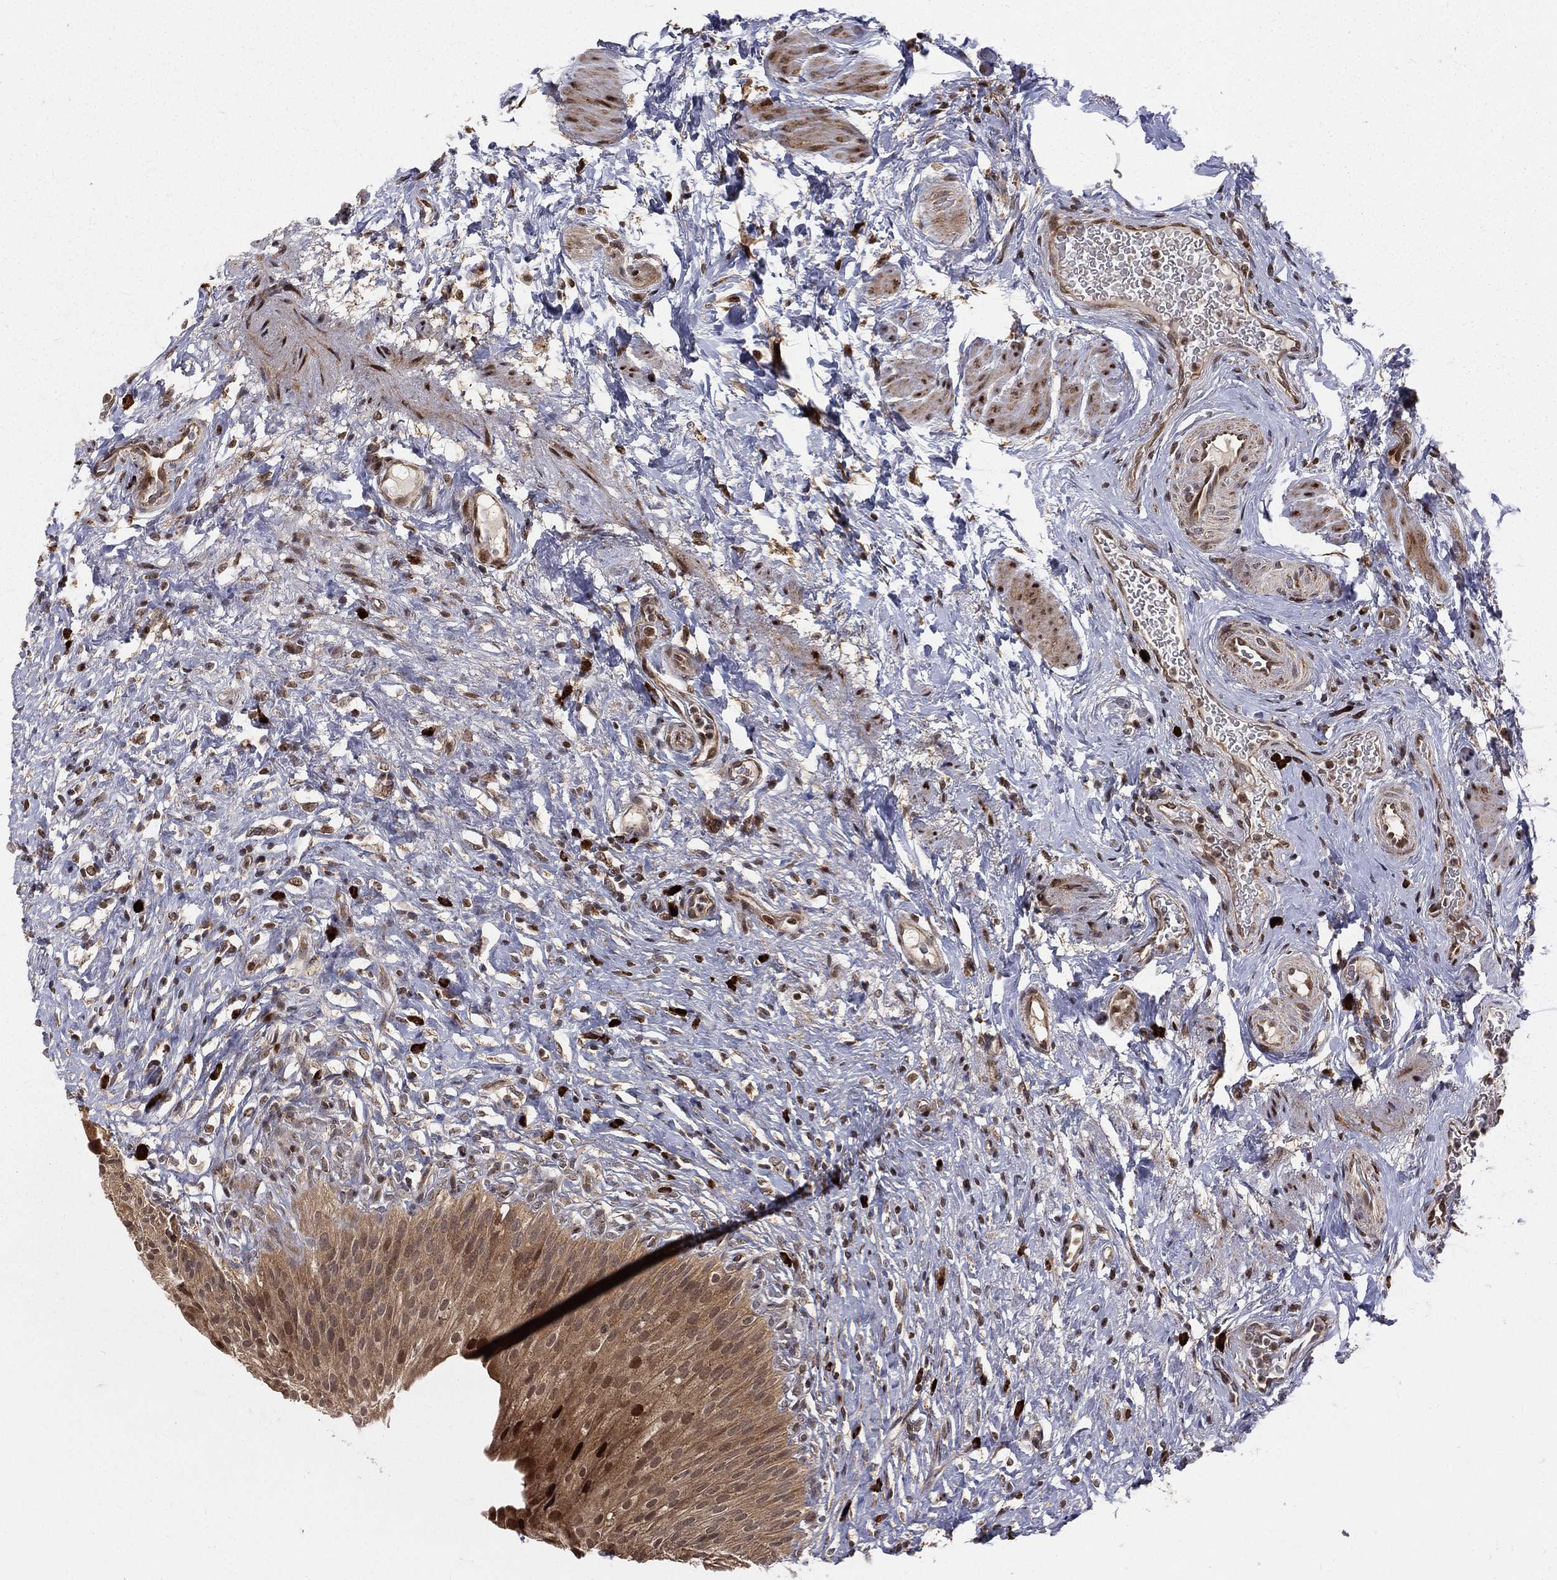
{"staining": {"intensity": "moderate", "quantity": "25%-75%", "location": "cytoplasmic/membranous,nuclear"}, "tissue": "urinary bladder", "cell_type": "Urothelial cells", "image_type": "normal", "snomed": [{"axis": "morphology", "description": "Normal tissue, NOS"}, {"axis": "topography", "description": "Urinary bladder"}], "caption": "High-power microscopy captured an immunohistochemistry (IHC) image of unremarkable urinary bladder, revealing moderate cytoplasmic/membranous,nuclear positivity in about 25%-75% of urothelial cells. (Stains: DAB (3,3'-diaminobenzidine) in brown, nuclei in blue, Microscopy: brightfield microscopy at high magnification).", "gene": "MDM2", "patient": {"sex": "male", "age": 46}}